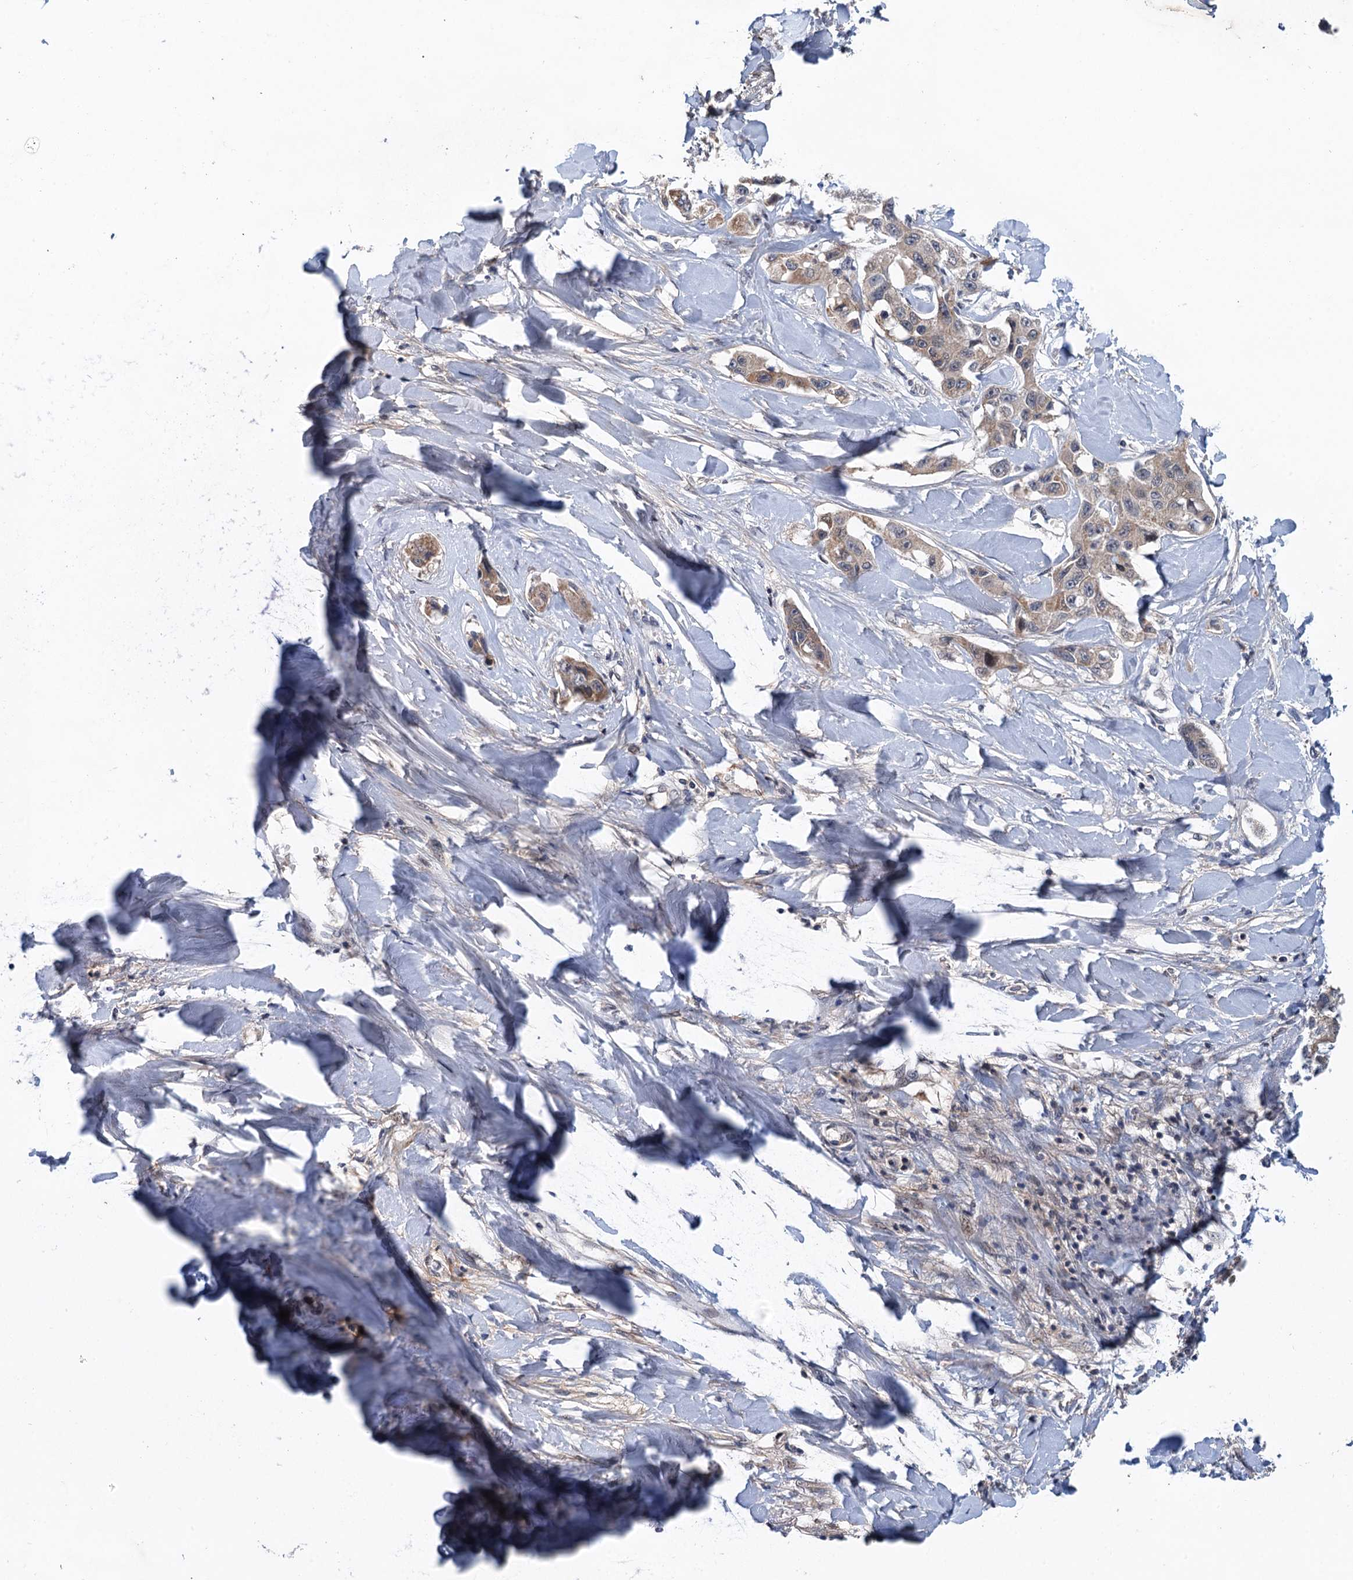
{"staining": {"intensity": "weak", "quantity": "25%-75%", "location": "cytoplasmic/membranous"}, "tissue": "liver cancer", "cell_type": "Tumor cells", "image_type": "cancer", "snomed": [{"axis": "morphology", "description": "Cholangiocarcinoma"}, {"axis": "topography", "description": "Liver"}], "caption": "A micrograph showing weak cytoplasmic/membranous expression in about 25%-75% of tumor cells in liver cancer (cholangiocarcinoma), as visualized by brown immunohistochemical staining.", "gene": "MDM1", "patient": {"sex": "male", "age": 59}}